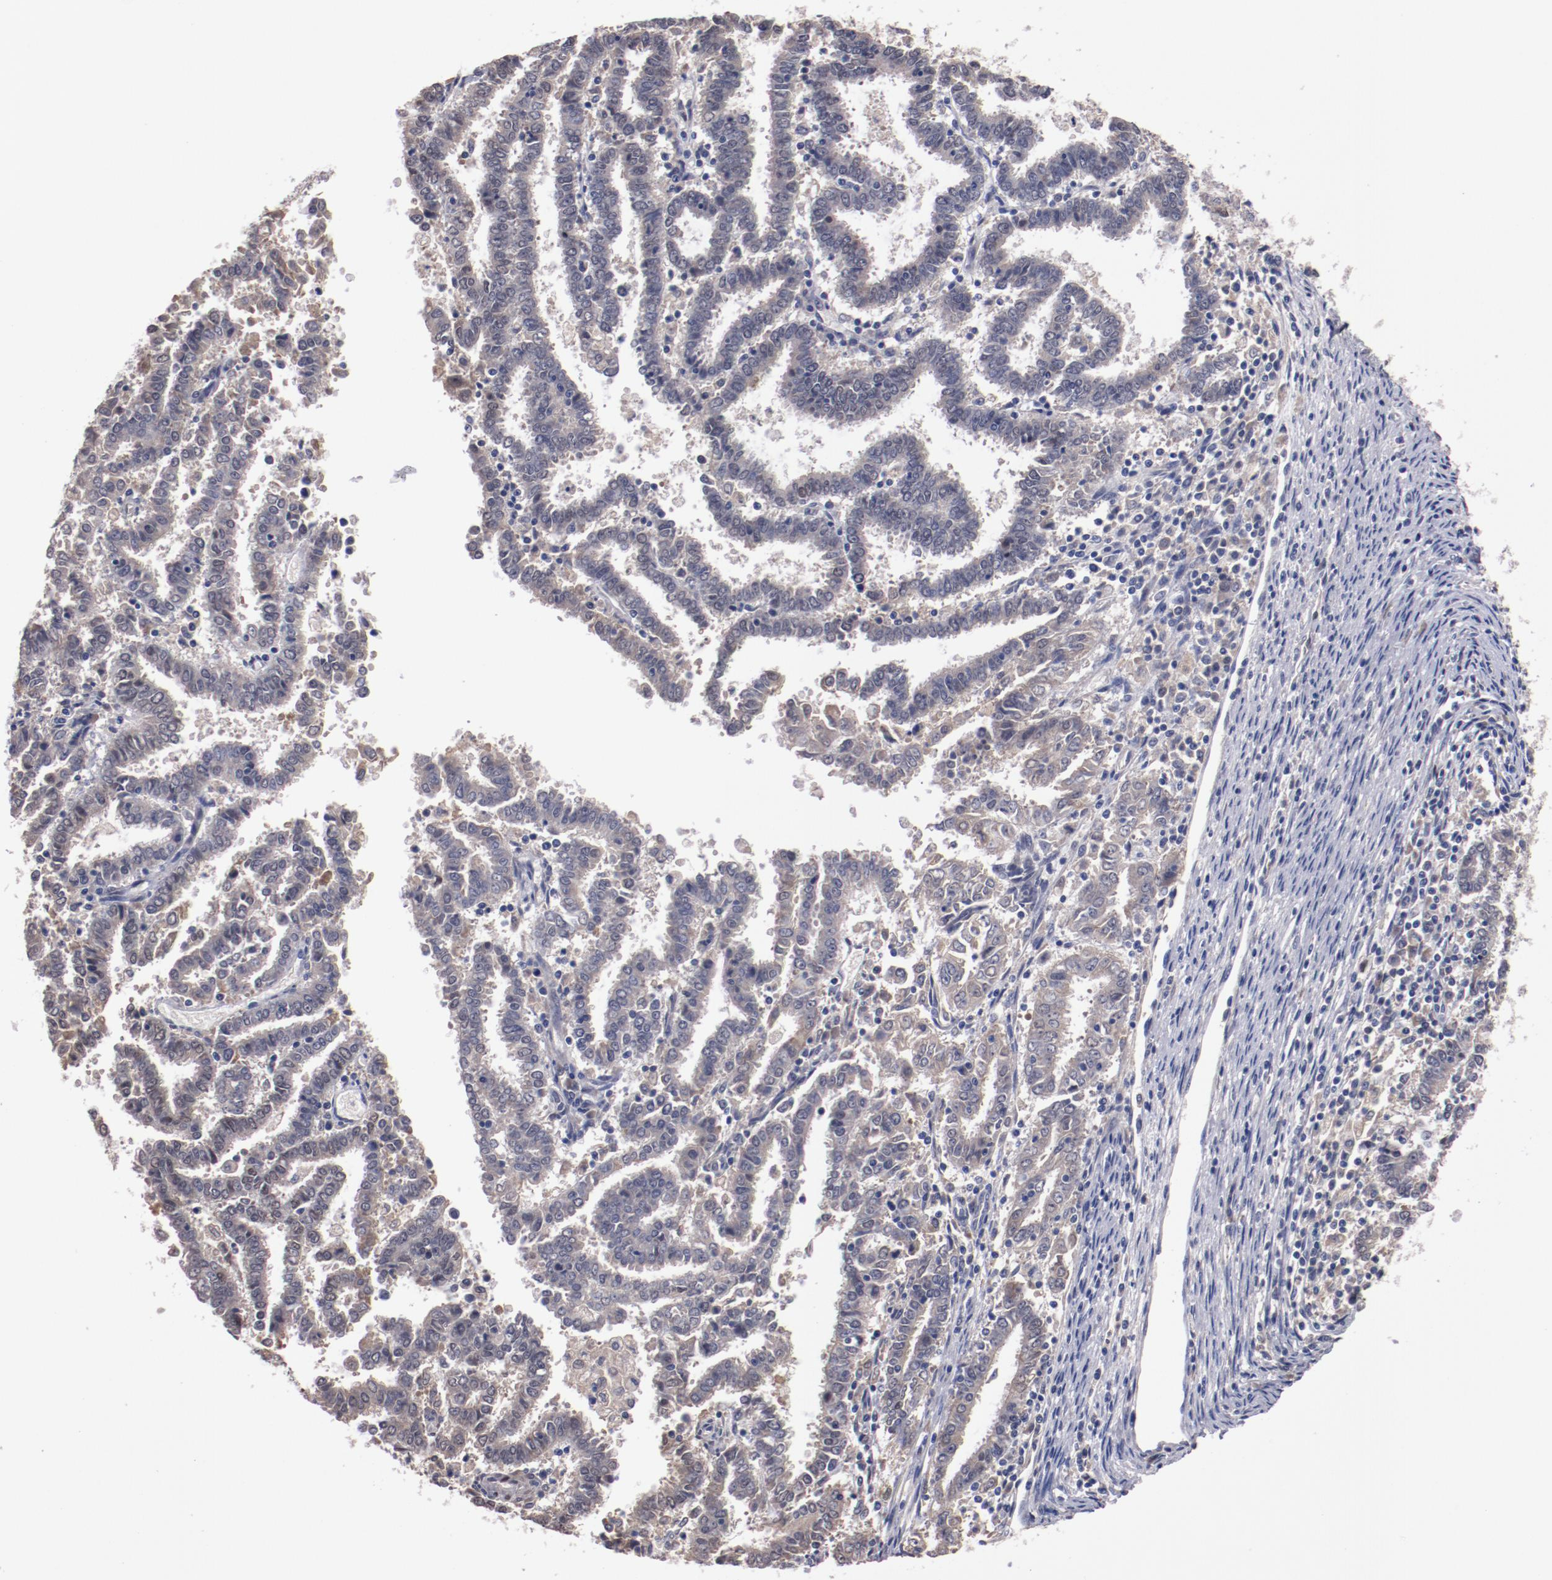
{"staining": {"intensity": "weak", "quantity": "25%-75%", "location": "cytoplasmic/membranous"}, "tissue": "endometrial cancer", "cell_type": "Tumor cells", "image_type": "cancer", "snomed": [{"axis": "morphology", "description": "Adenocarcinoma, NOS"}, {"axis": "topography", "description": "Uterus"}], "caption": "Protein staining shows weak cytoplasmic/membranous expression in about 25%-75% of tumor cells in endometrial cancer (adenocarcinoma).", "gene": "FAM81A", "patient": {"sex": "female", "age": 83}}